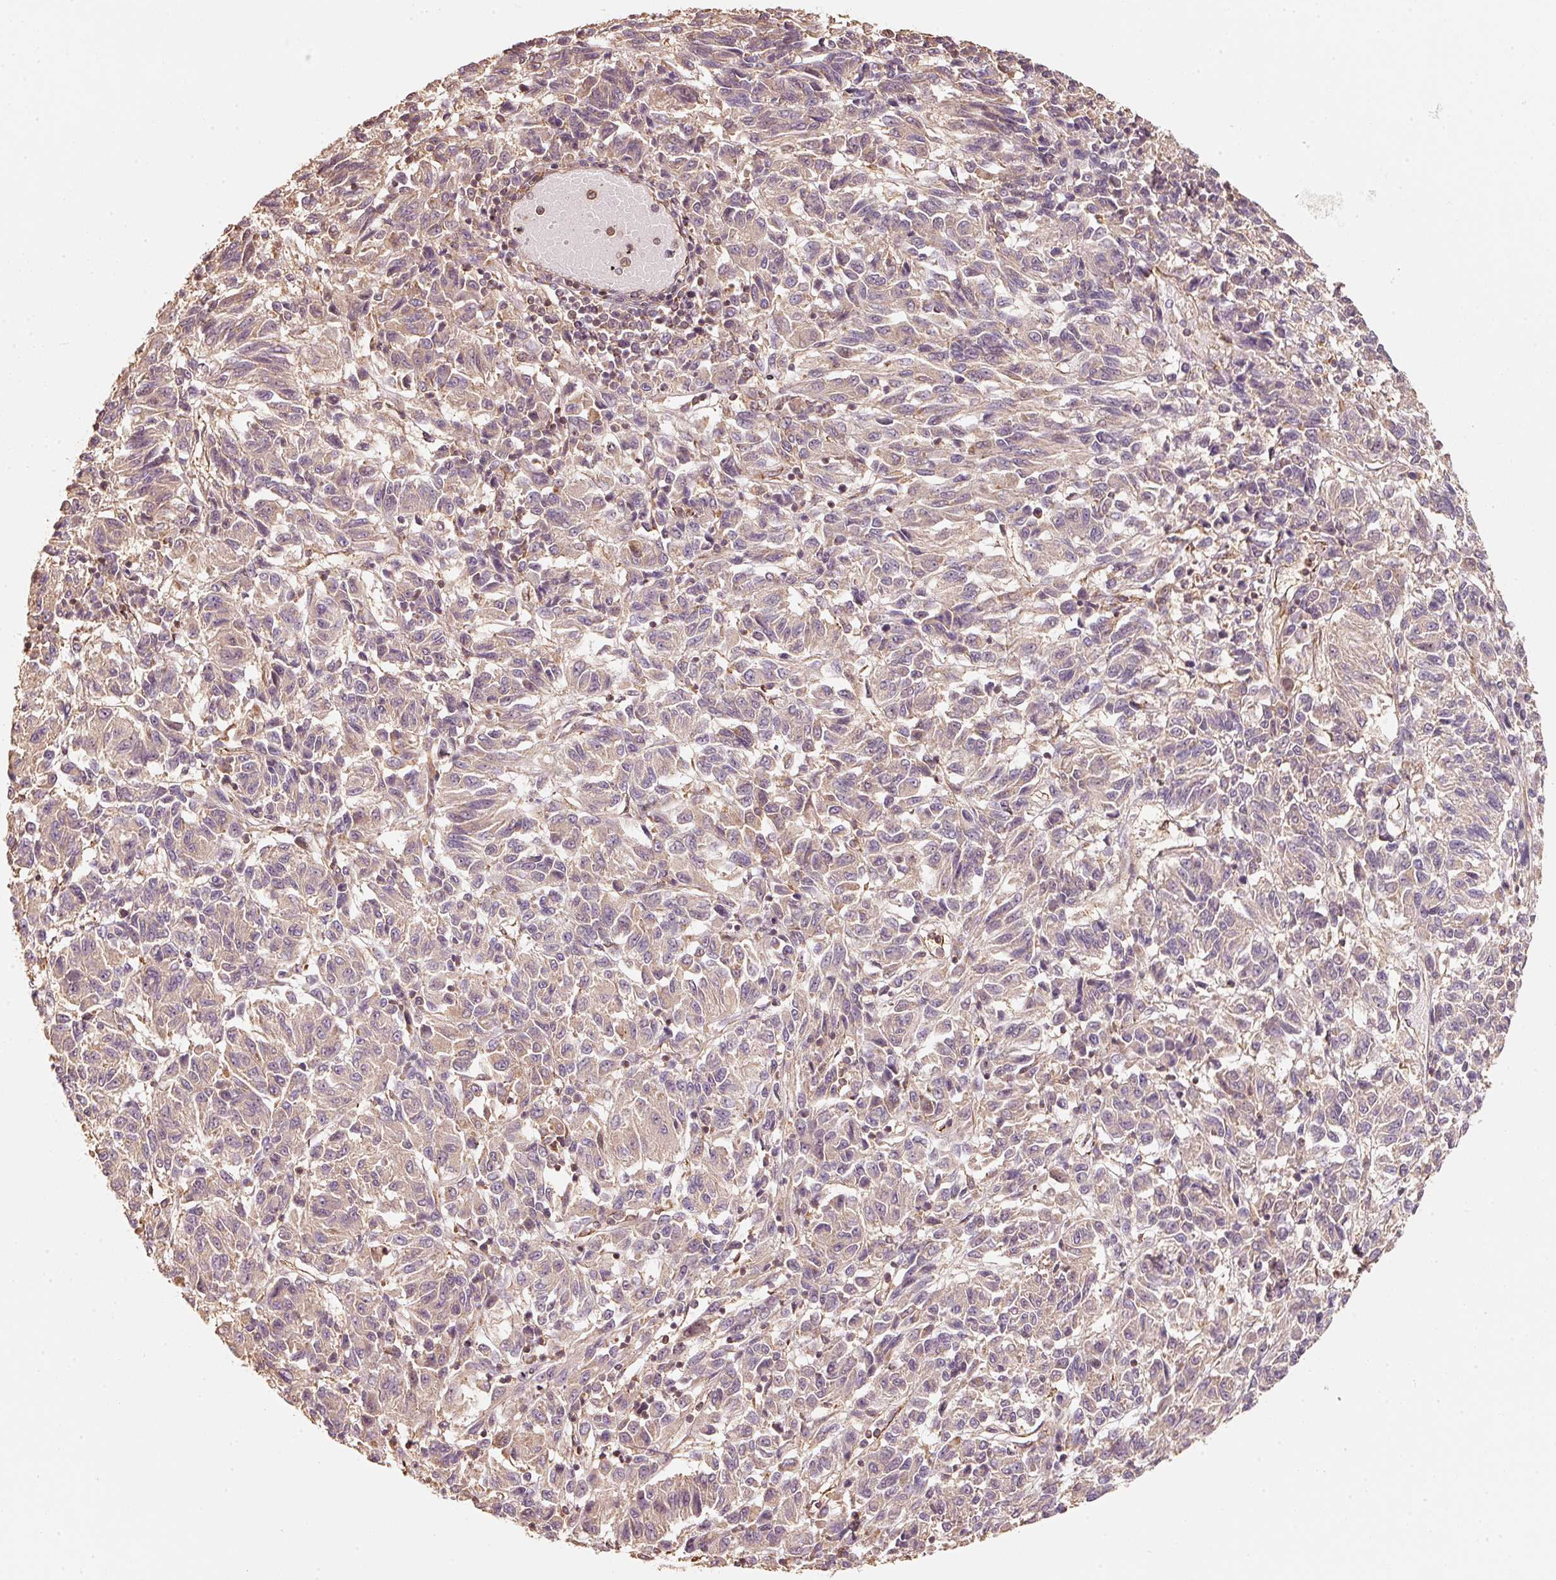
{"staining": {"intensity": "weak", "quantity": ">75%", "location": "cytoplasmic/membranous"}, "tissue": "melanoma", "cell_type": "Tumor cells", "image_type": "cancer", "snomed": [{"axis": "morphology", "description": "Malignant melanoma, Metastatic site"}, {"axis": "topography", "description": "Lung"}], "caption": "Immunohistochemical staining of melanoma reveals low levels of weak cytoplasmic/membranous protein expression in approximately >75% of tumor cells. The protein of interest is stained brown, and the nuclei are stained in blue (DAB IHC with brightfield microscopy, high magnification).", "gene": "CEP95", "patient": {"sex": "male", "age": 64}}